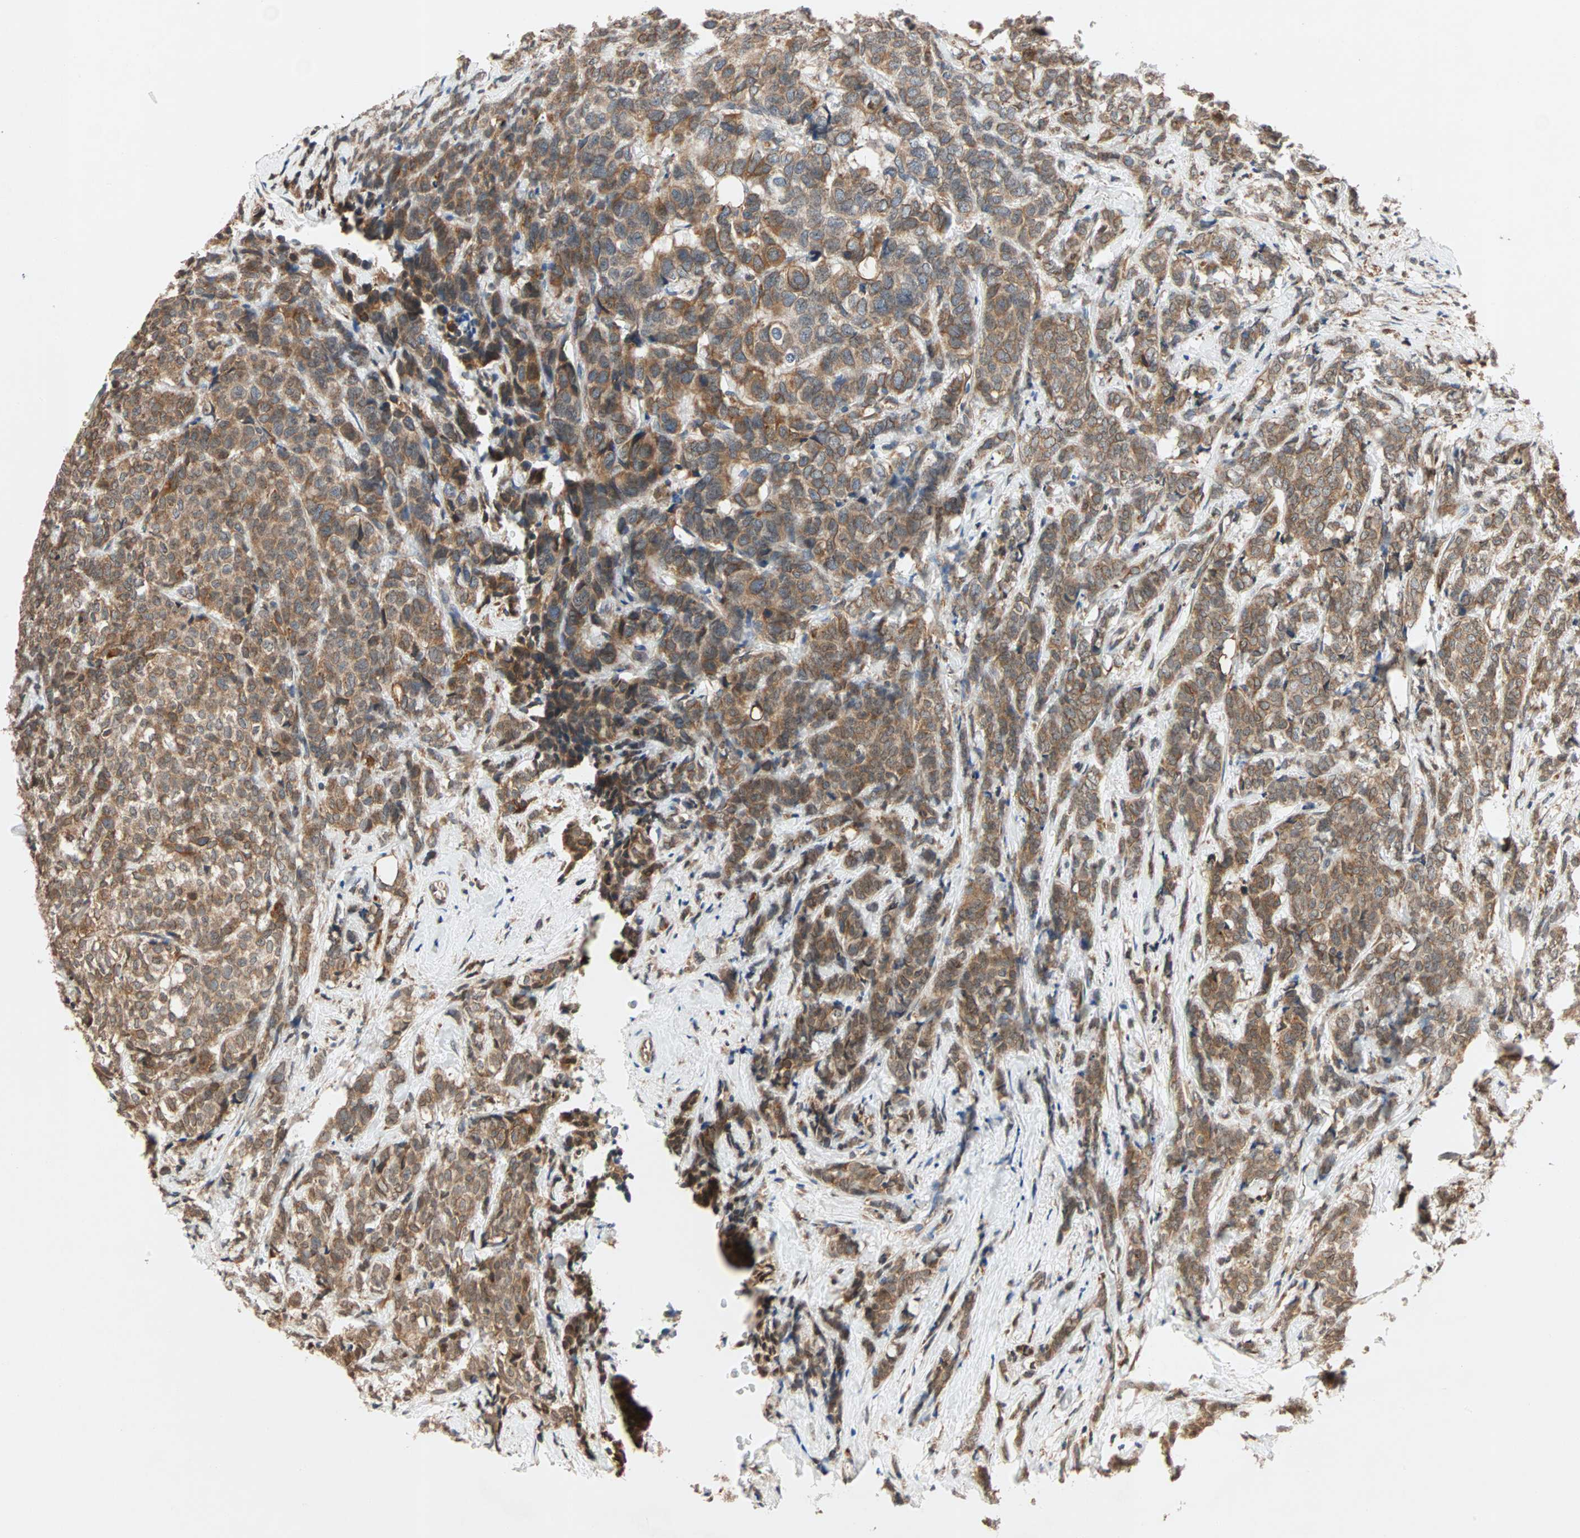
{"staining": {"intensity": "moderate", "quantity": ">75%", "location": "cytoplasmic/membranous"}, "tissue": "breast cancer", "cell_type": "Tumor cells", "image_type": "cancer", "snomed": [{"axis": "morphology", "description": "Lobular carcinoma"}, {"axis": "topography", "description": "Breast"}], "caption": "Moderate cytoplasmic/membranous staining for a protein is identified in approximately >75% of tumor cells of breast lobular carcinoma using IHC.", "gene": "AUP1", "patient": {"sex": "female", "age": 60}}